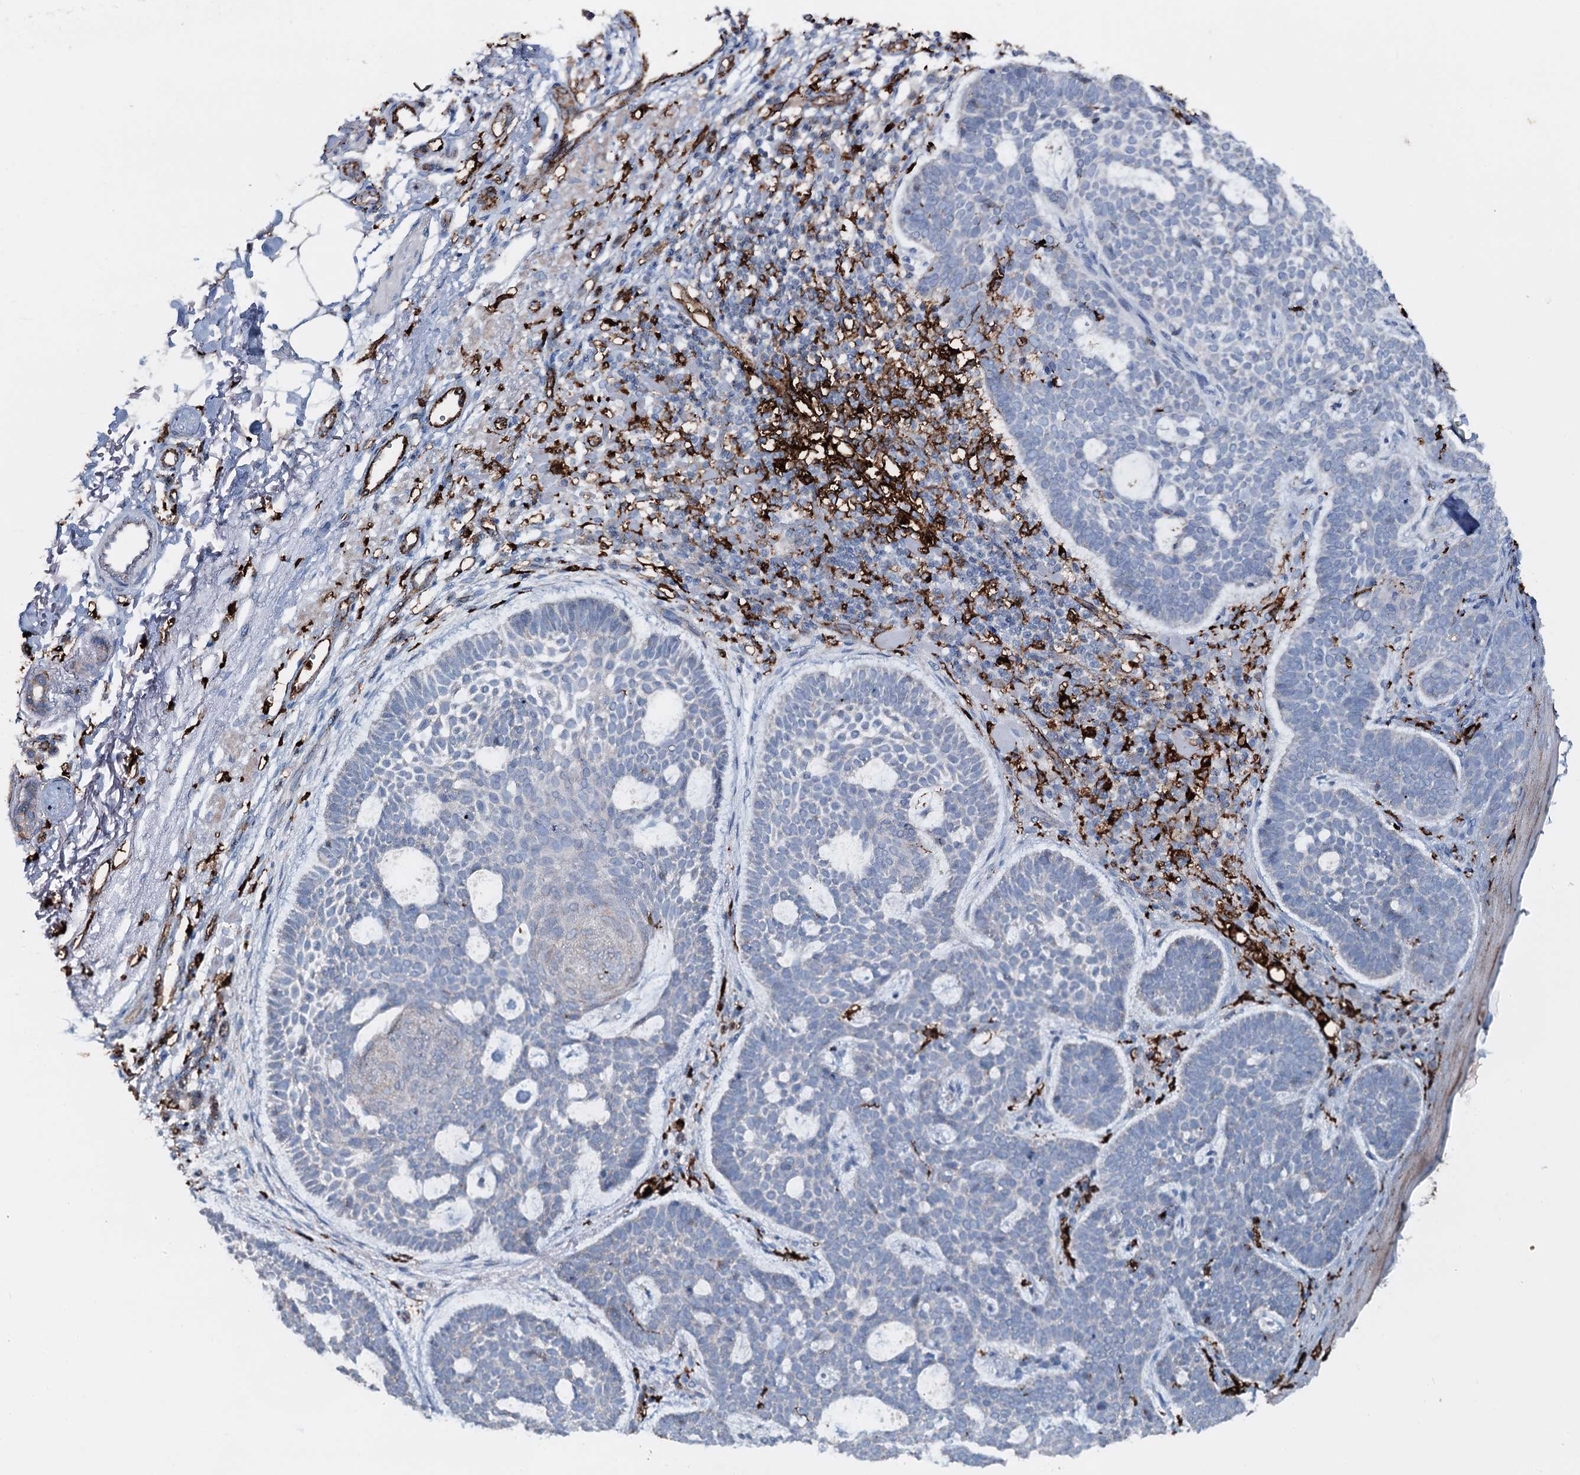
{"staining": {"intensity": "negative", "quantity": "none", "location": "none"}, "tissue": "skin cancer", "cell_type": "Tumor cells", "image_type": "cancer", "snomed": [{"axis": "morphology", "description": "Basal cell carcinoma"}, {"axis": "topography", "description": "Skin"}], "caption": "The IHC photomicrograph has no significant staining in tumor cells of skin basal cell carcinoma tissue. (Immunohistochemistry, brightfield microscopy, high magnification).", "gene": "OSBPL2", "patient": {"sex": "male", "age": 85}}